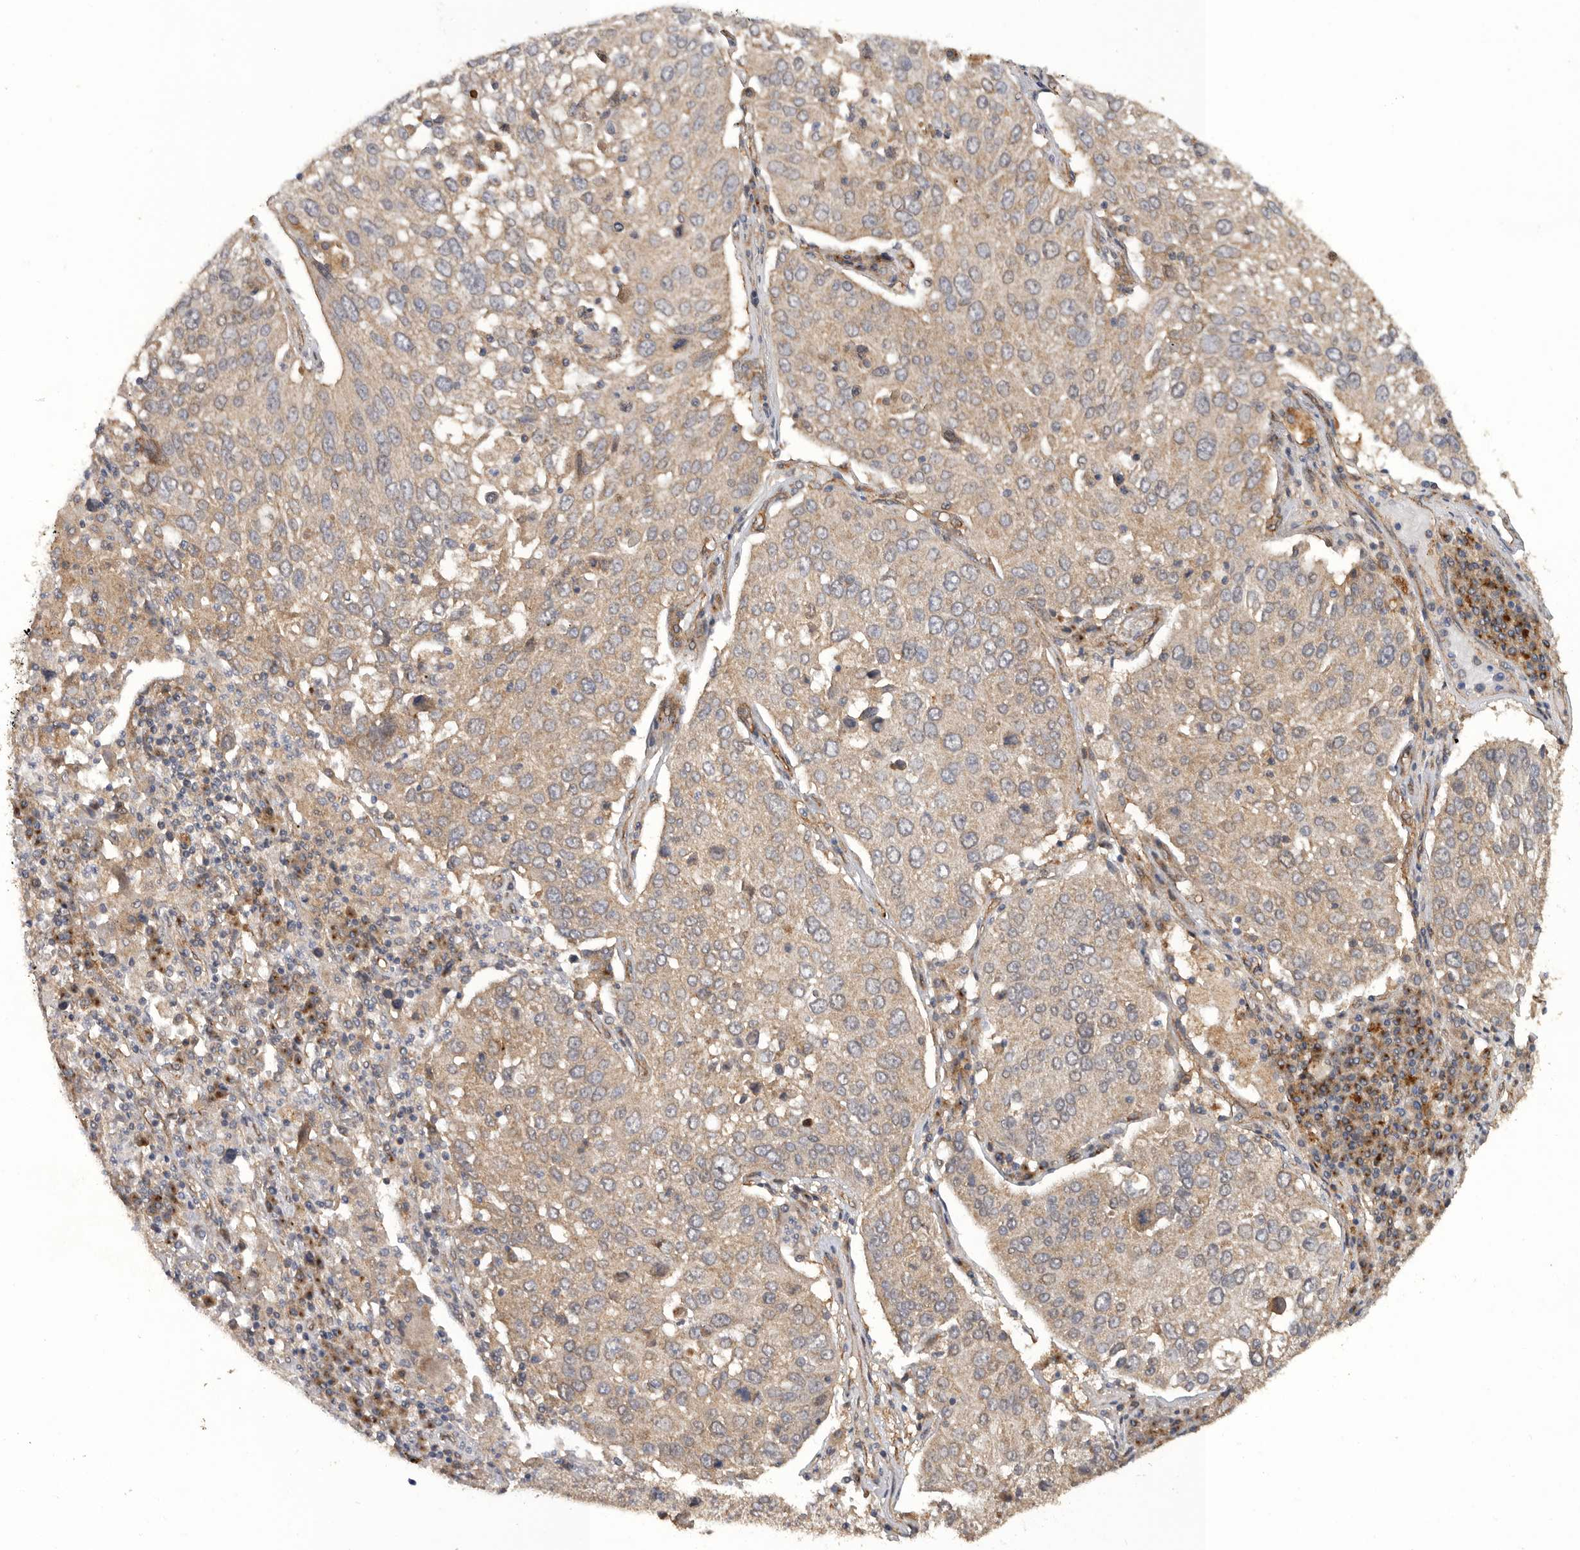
{"staining": {"intensity": "weak", "quantity": ">75%", "location": "cytoplasmic/membranous"}, "tissue": "lung cancer", "cell_type": "Tumor cells", "image_type": "cancer", "snomed": [{"axis": "morphology", "description": "Squamous cell carcinoma, NOS"}, {"axis": "topography", "description": "Lung"}], "caption": "This image exhibits immunohistochemistry (IHC) staining of human squamous cell carcinoma (lung), with low weak cytoplasmic/membranous staining in about >75% of tumor cells.", "gene": "PODXL2", "patient": {"sex": "male", "age": 65}}